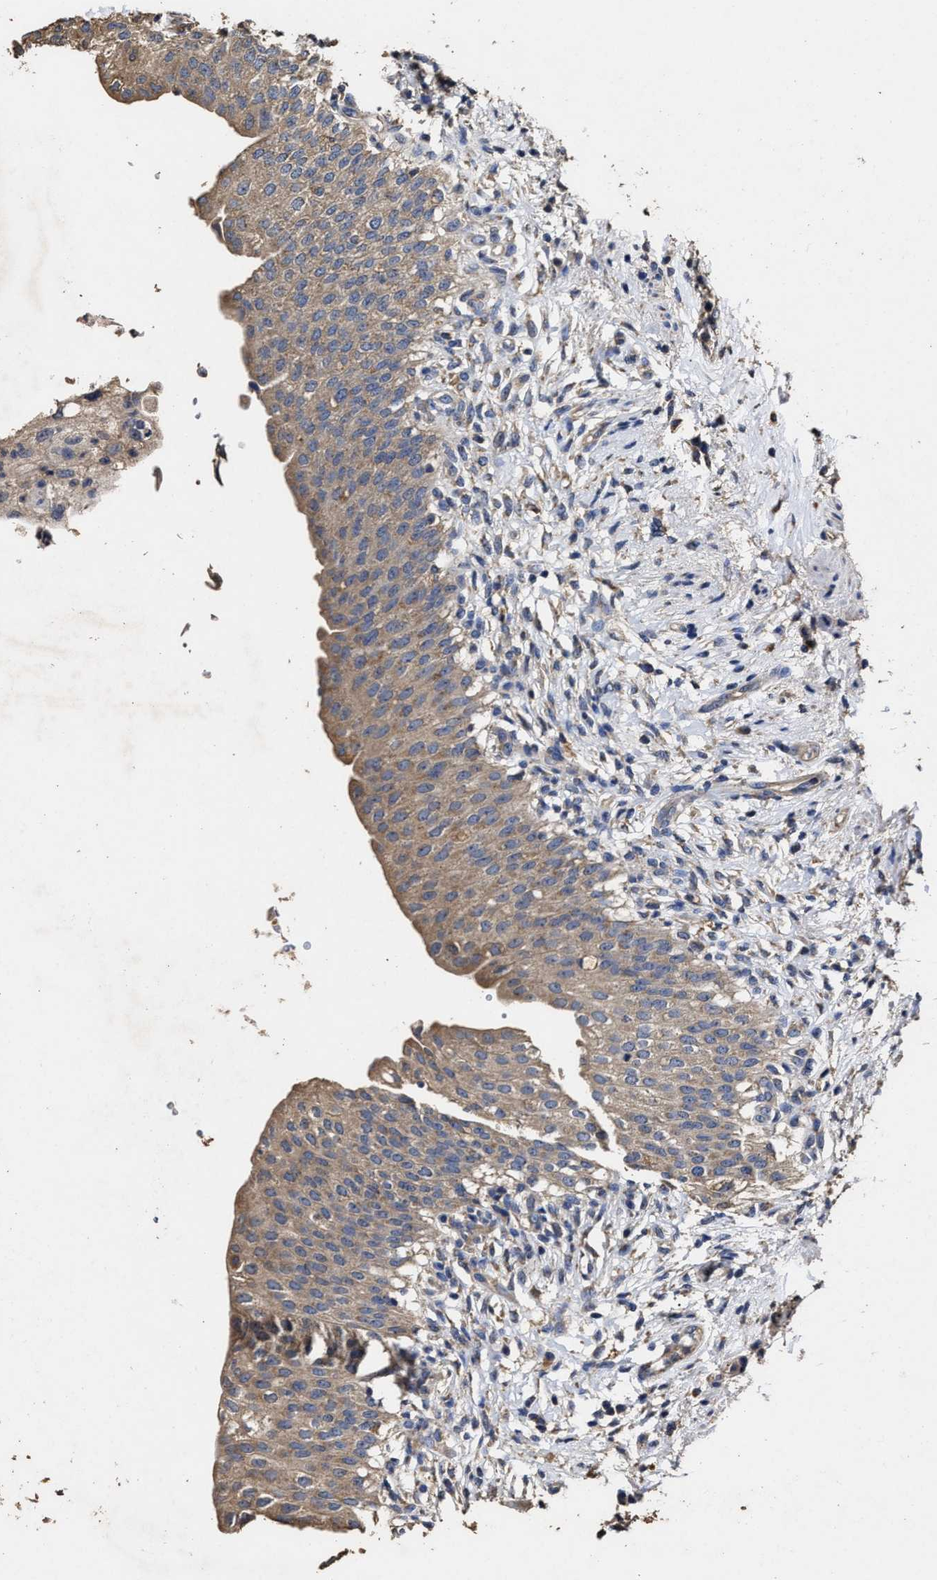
{"staining": {"intensity": "moderate", "quantity": ">75%", "location": "cytoplasmic/membranous"}, "tissue": "urinary bladder", "cell_type": "Urothelial cells", "image_type": "normal", "snomed": [{"axis": "morphology", "description": "Normal tissue, NOS"}, {"axis": "topography", "description": "Urinary bladder"}], "caption": "The image demonstrates staining of benign urinary bladder, revealing moderate cytoplasmic/membranous protein staining (brown color) within urothelial cells.", "gene": "PPM1K", "patient": {"sex": "female", "age": 60}}